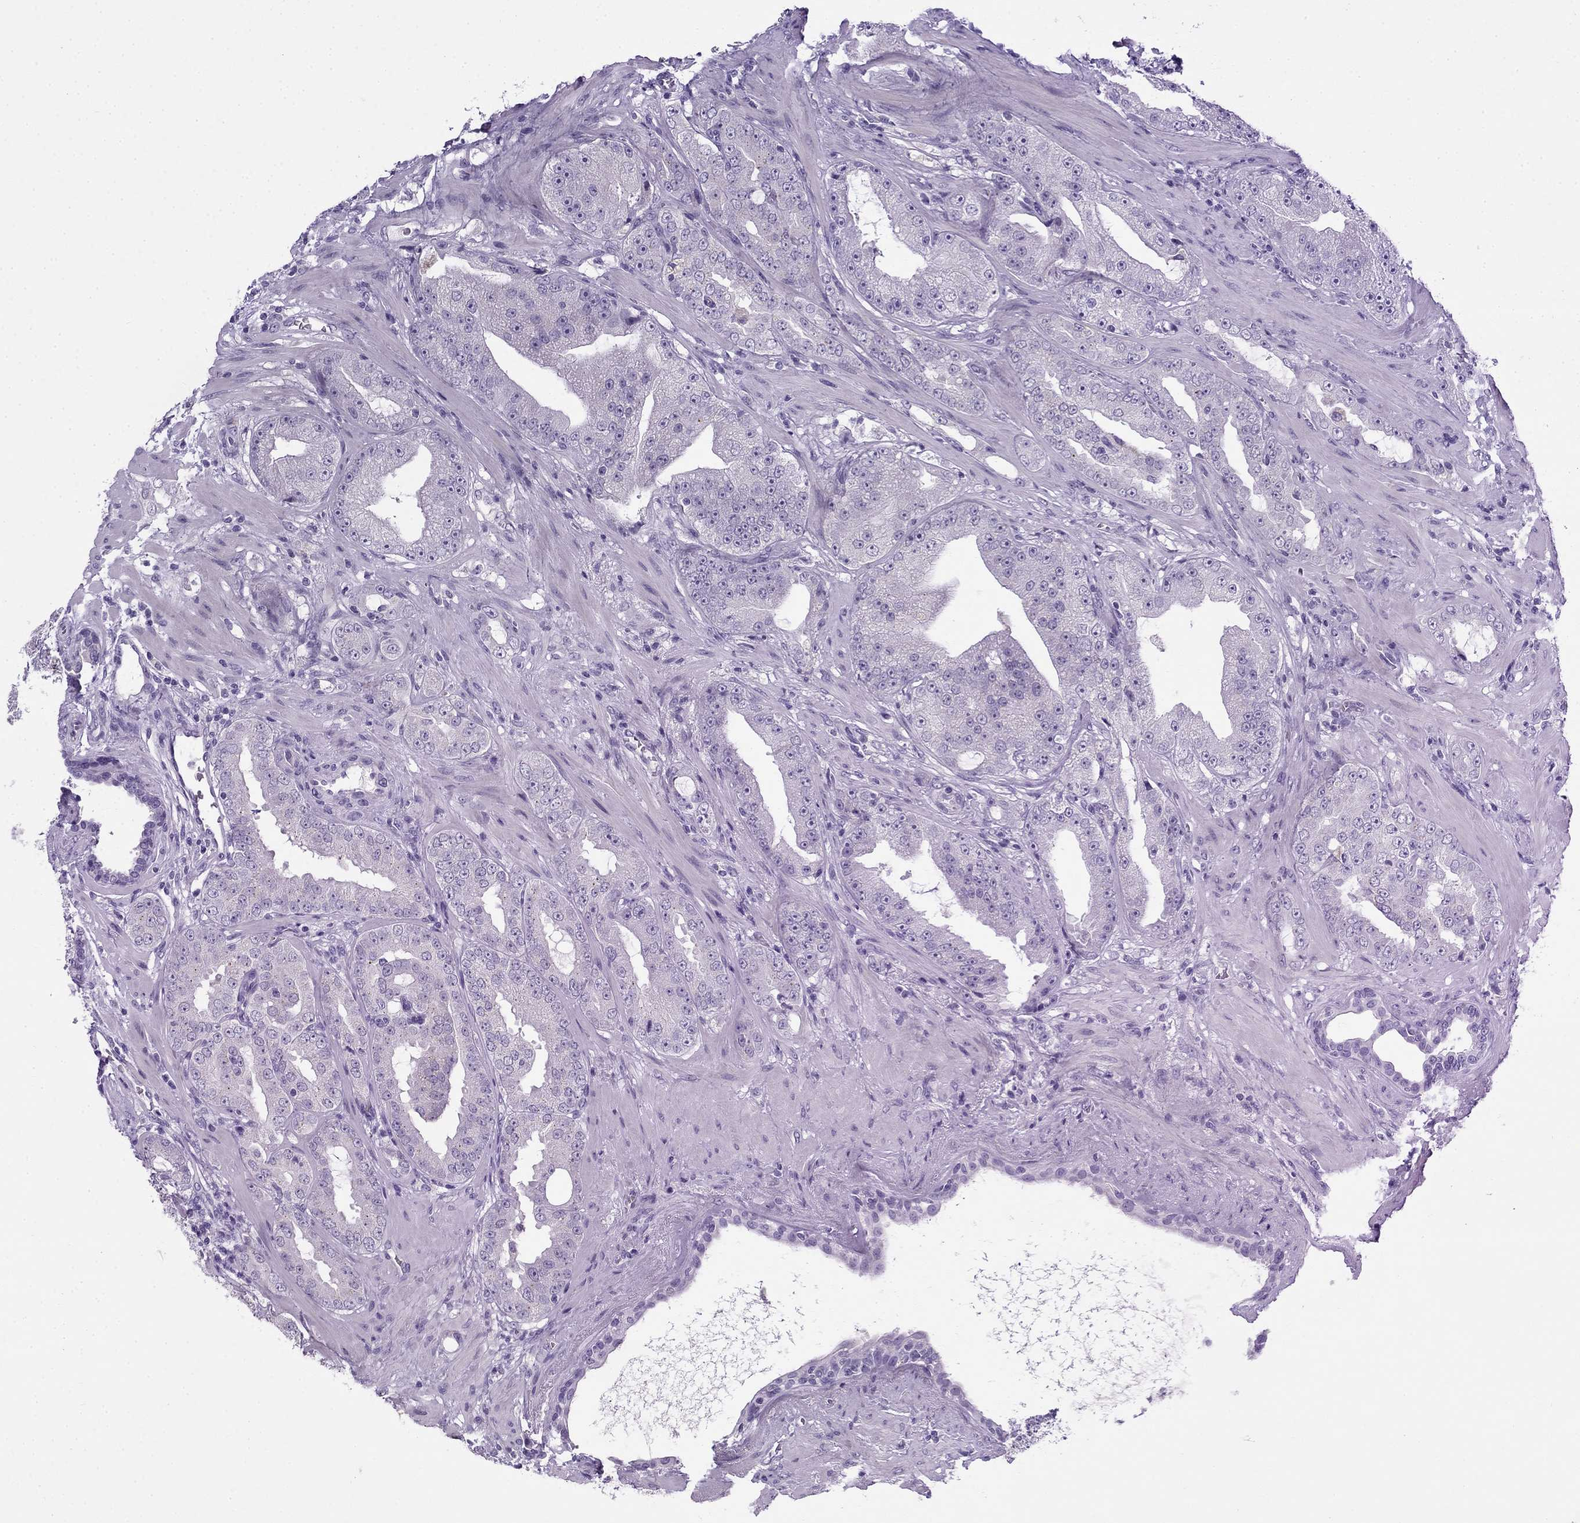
{"staining": {"intensity": "negative", "quantity": "none", "location": "none"}, "tissue": "prostate cancer", "cell_type": "Tumor cells", "image_type": "cancer", "snomed": [{"axis": "morphology", "description": "Adenocarcinoma, Low grade"}, {"axis": "topography", "description": "Prostate"}], "caption": "A photomicrograph of prostate cancer (low-grade adenocarcinoma) stained for a protein demonstrates no brown staining in tumor cells.", "gene": "MYO15A", "patient": {"sex": "male", "age": 62}}